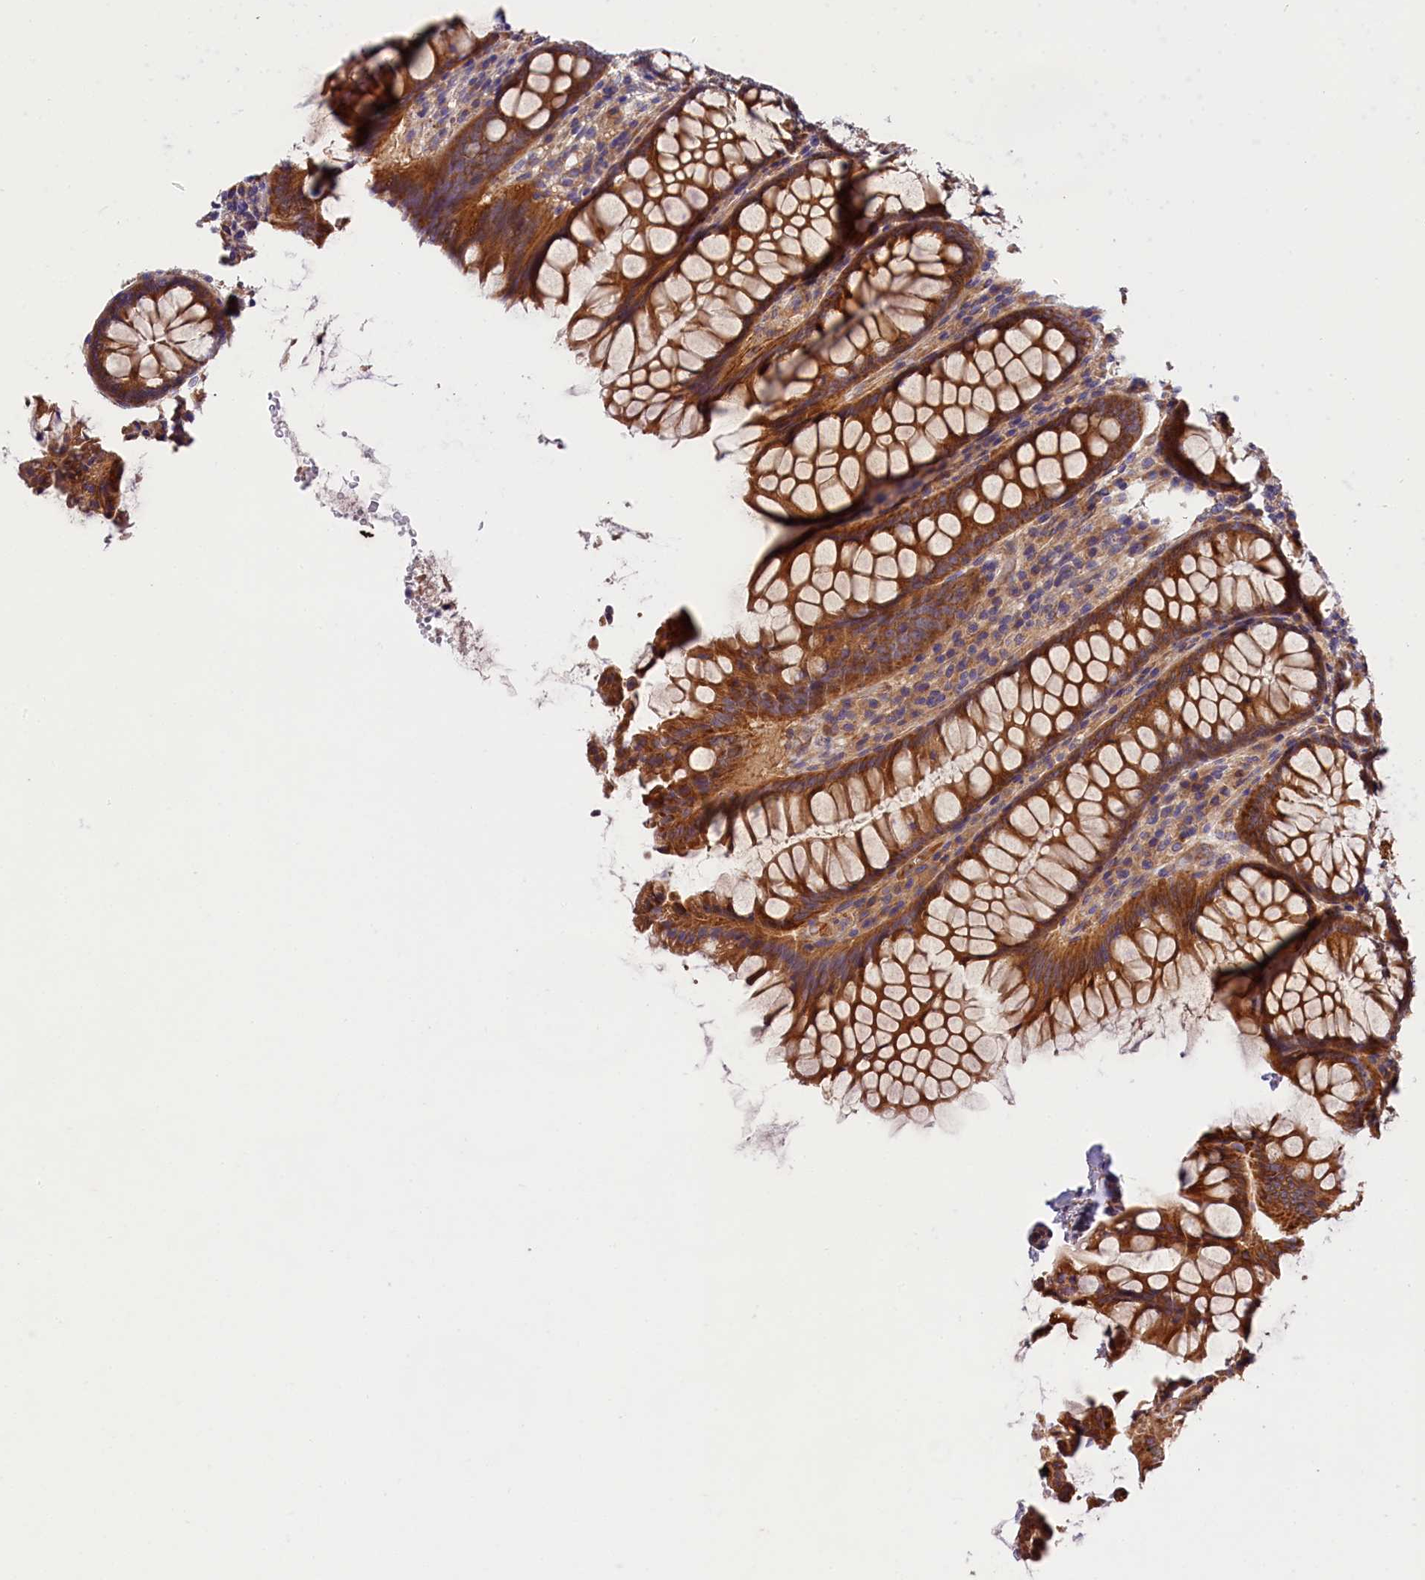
{"staining": {"intensity": "strong", "quantity": ">75%", "location": "cytoplasmic/membranous"}, "tissue": "colon", "cell_type": "Endothelial cells", "image_type": "normal", "snomed": [{"axis": "morphology", "description": "Normal tissue, NOS"}, {"axis": "topography", "description": "Colon"}], "caption": "Immunohistochemistry (IHC) (DAB (3,3'-diaminobenzidine)) staining of unremarkable human colon demonstrates strong cytoplasmic/membranous protein expression in approximately >75% of endothelial cells.", "gene": "SPG11", "patient": {"sex": "female", "age": 79}}